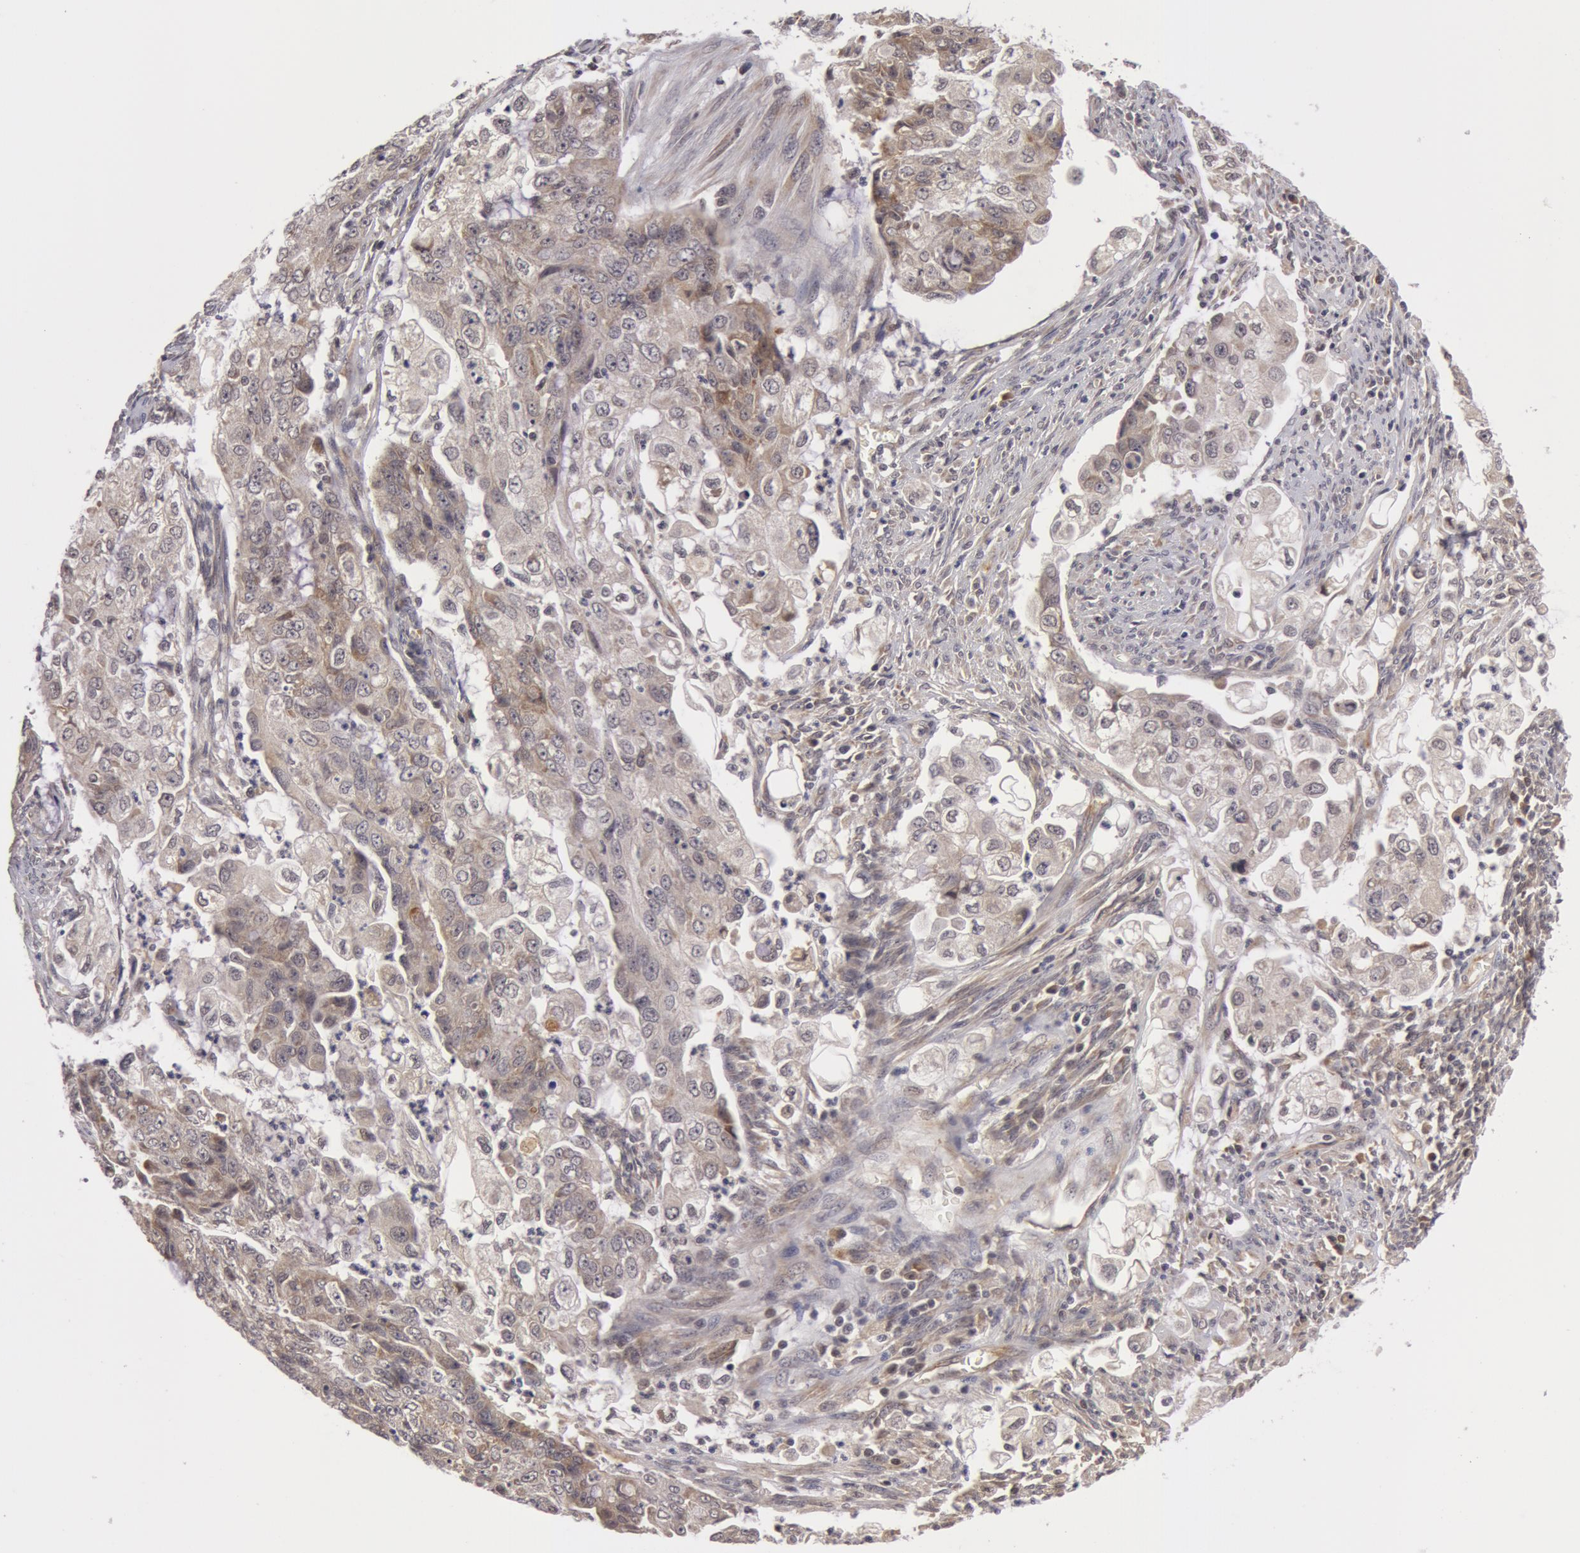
{"staining": {"intensity": "weak", "quantity": "<25%", "location": "cytoplasmic/membranous"}, "tissue": "endometrial cancer", "cell_type": "Tumor cells", "image_type": "cancer", "snomed": [{"axis": "morphology", "description": "Adenocarcinoma, NOS"}, {"axis": "topography", "description": "Endometrium"}], "caption": "Immunohistochemistry micrograph of neoplastic tissue: adenocarcinoma (endometrial) stained with DAB (3,3'-diaminobenzidine) demonstrates no significant protein staining in tumor cells. (DAB (3,3'-diaminobenzidine) IHC, high magnification).", "gene": "SYTL4", "patient": {"sex": "female", "age": 75}}